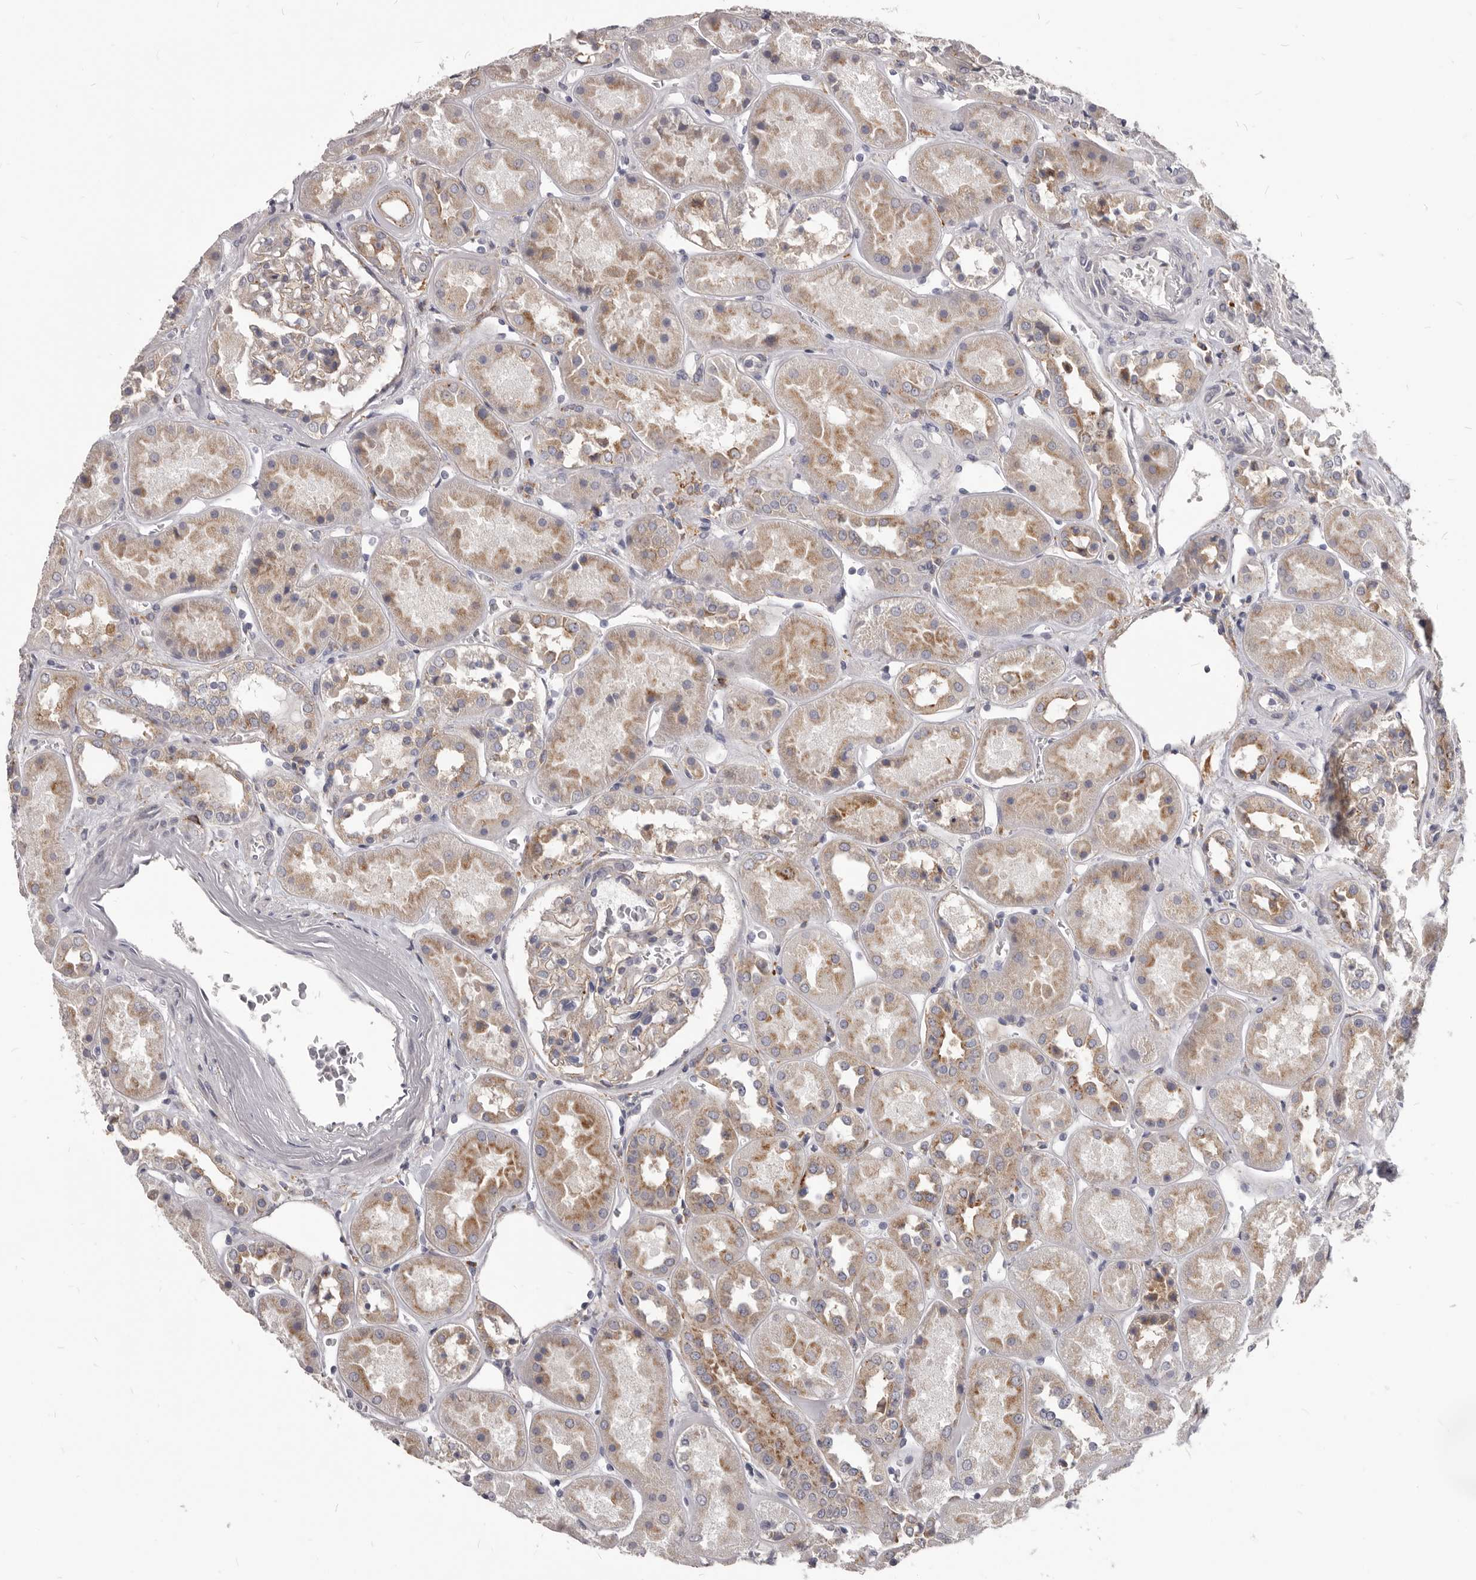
{"staining": {"intensity": "weak", "quantity": "<25%", "location": "cytoplasmic/membranous"}, "tissue": "kidney", "cell_type": "Cells in glomeruli", "image_type": "normal", "snomed": [{"axis": "morphology", "description": "Normal tissue, NOS"}, {"axis": "topography", "description": "Kidney"}], "caption": "This is a image of IHC staining of unremarkable kidney, which shows no staining in cells in glomeruli.", "gene": "PI4K2A", "patient": {"sex": "male", "age": 70}}